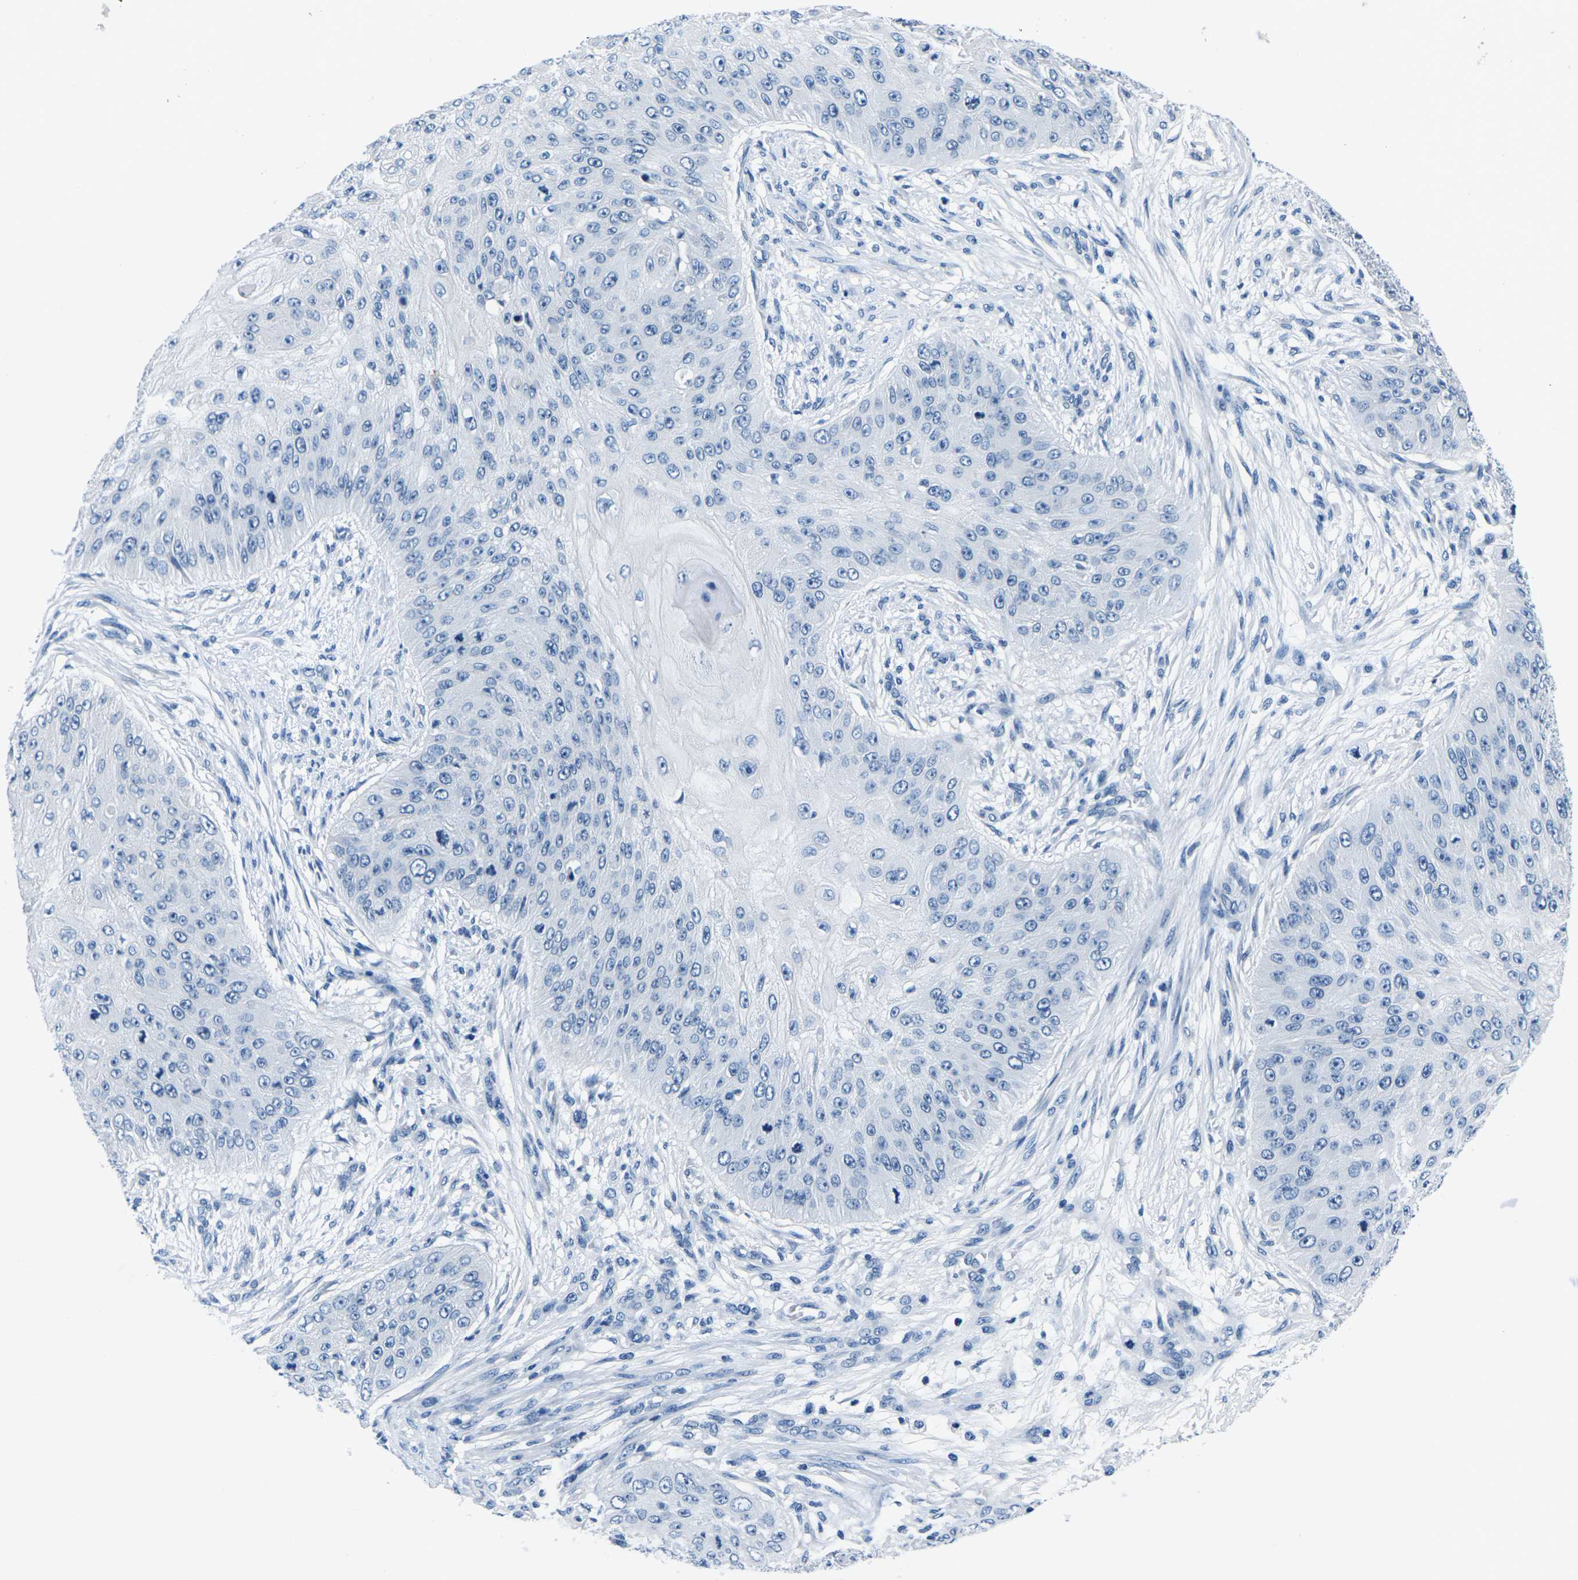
{"staining": {"intensity": "negative", "quantity": "none", "location": "none"}, "tissue": "skin cancer", "cell_type": "Tumor cells", "image_type": "cancer", "snomed": [{"axis": "morphology", "description": "Squamous cell carcinoma, NOS"}, {"axis": "topography", "description": "Skin"}], "caption": "DAB (3,3'-diaminobenzidine) immunohistochemical staining of human skin cancer exhibits no significant expression in tumor cells. The staining is performed using DAB (3,3'-diaminobenzidine) brown chromogen with nuclei counter-stained in using hematoxylin.", "gene": "UMOD", "patient": {"sex": "female", "age": 80}}